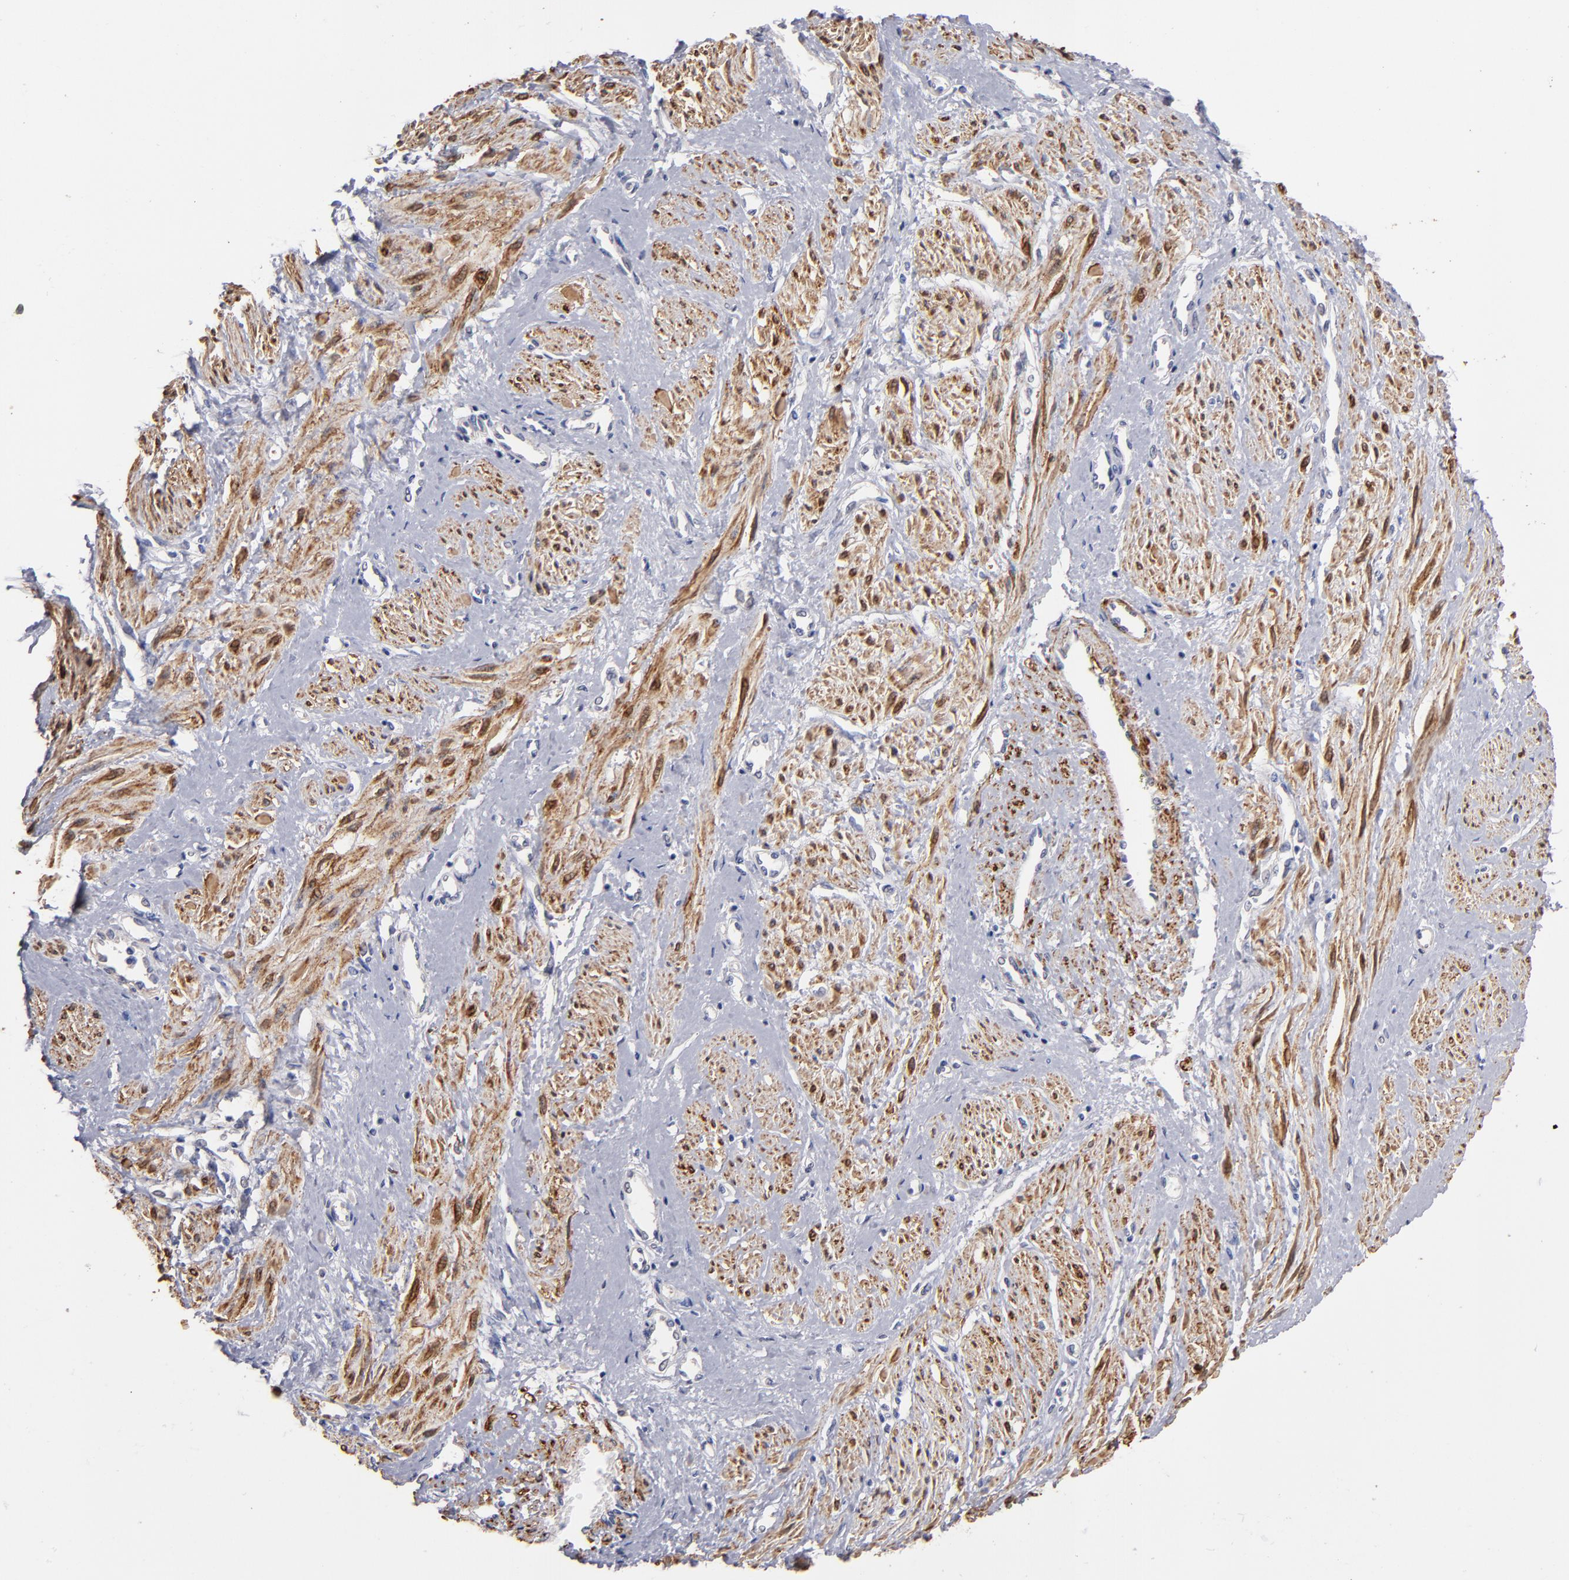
{"staining": {"intensity": "strong", "quantity": ">75%", "location": "cytoplasmic/membranous,nuclear"}, "tissue": "smooth muscle", "cell_type": "Smooth muscle cells", "image_type": "normal", "snomed": [{"axis": "morphology", "description": "Normal tissue, NOS"}, {"axis": "topography", "description": "Smooth muscle"}, {"axis": "topography", "description": "Uterus"}], "caption": "Protein staining of unremarkable smooth muscle exhibits strong cytoplasmic/membranous,nuclear positivity in approximately >75% of smooth muscle cells.", "gene": "SLMAP", "patient": {"sex": "female", "age": 39}}